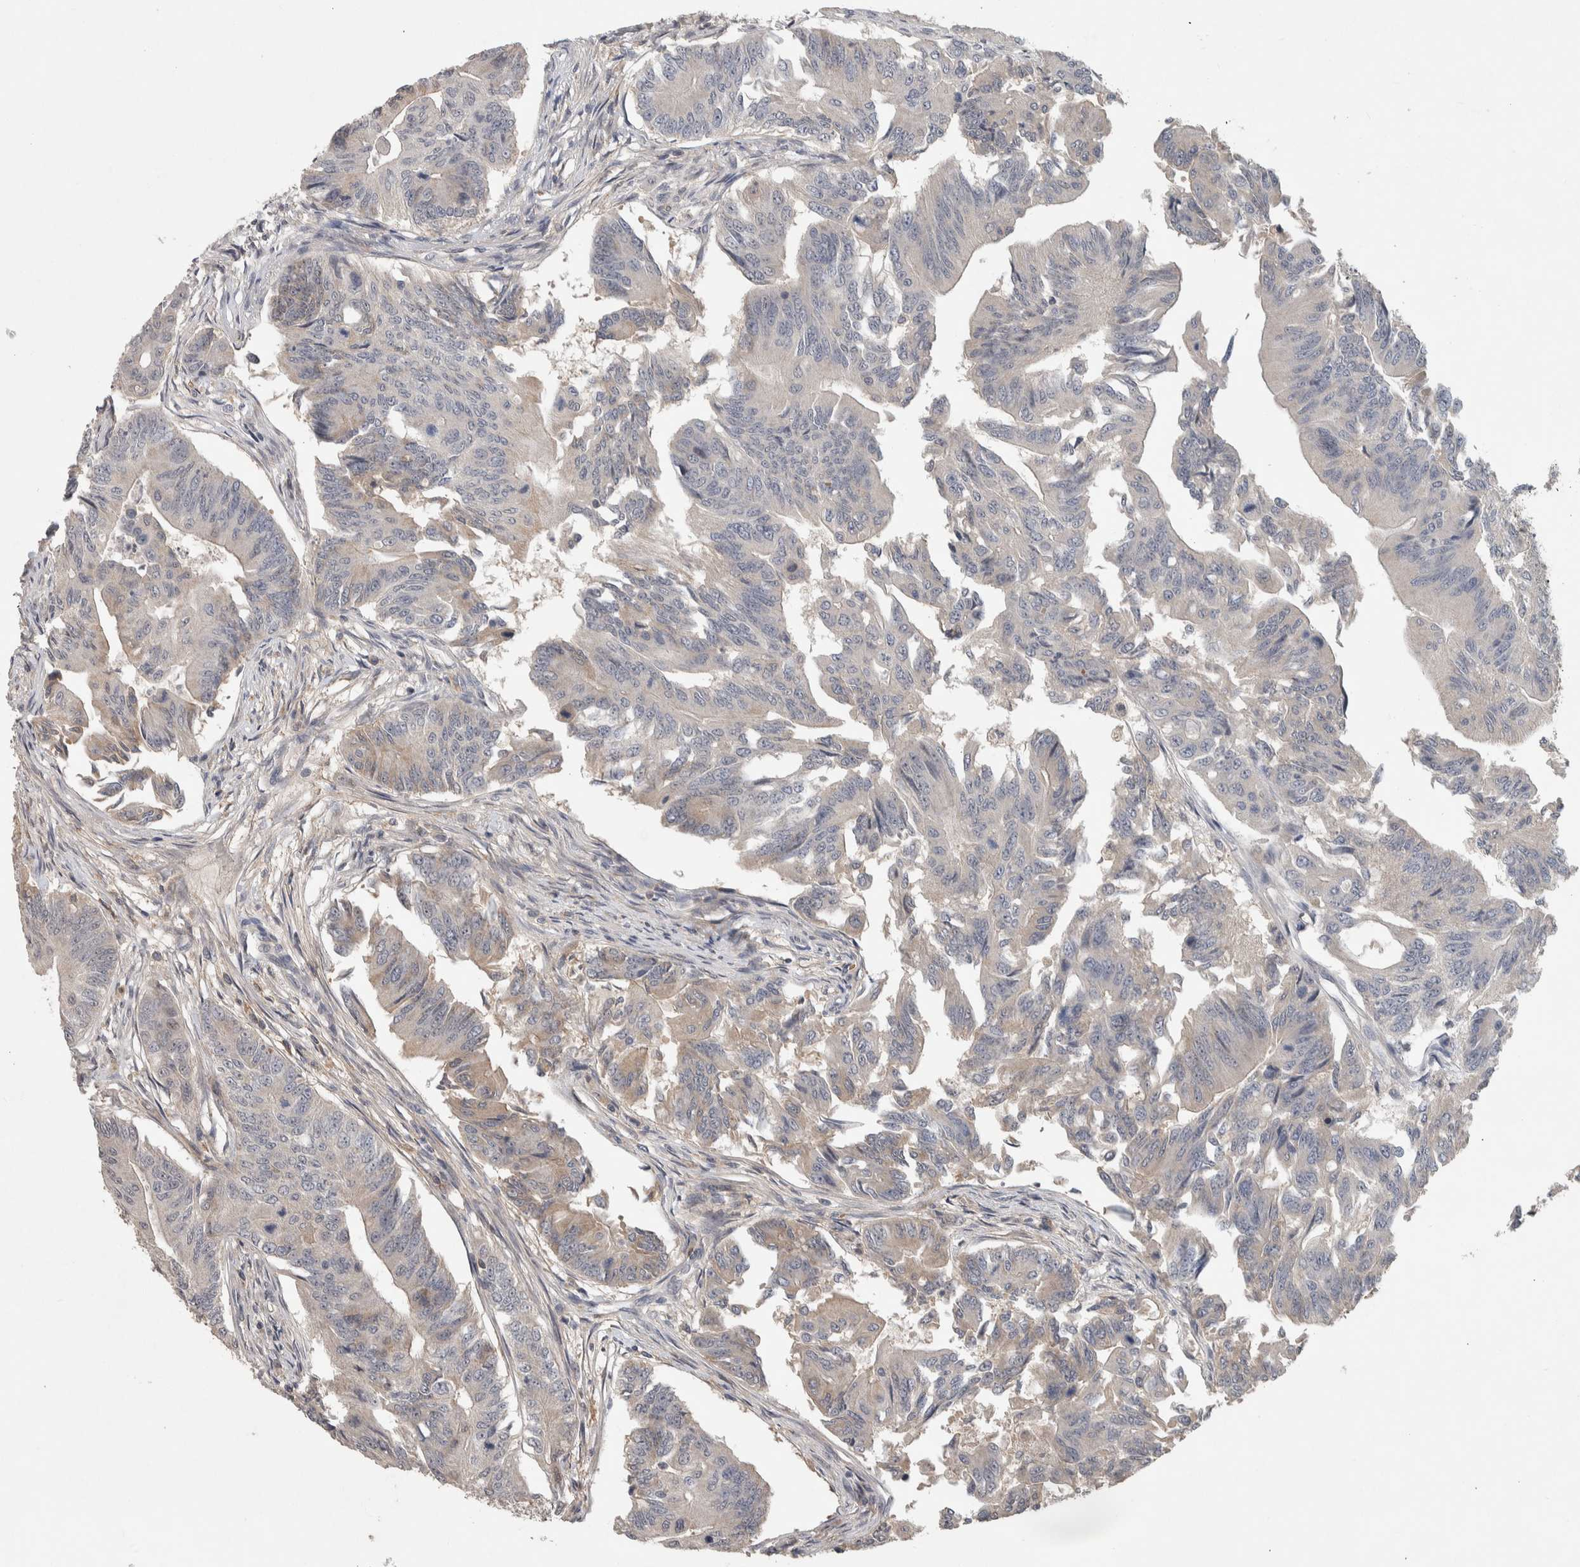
{"staining": {"intensity": "weak", "quantity": "<25%", "location": "cytoplasmic/membranous"}, "tissue": "colorectal cancer", "cell_type": "Tumor cells", "image_type": "cancer", "snomed": [{"axis": "morphology", "description": "Adenoma, NOS"}, {"axis": "morphology", "description": "Adenocarcinoma, NOS"}, {"axis": "topography", "description": "Colon"}], "caption": "This is an immunohistochemistry image of colorectal cancer. There is no expression in tumor cells.", "gene": "CHRM3", "patient": {"sex": "male", "age": 79}}